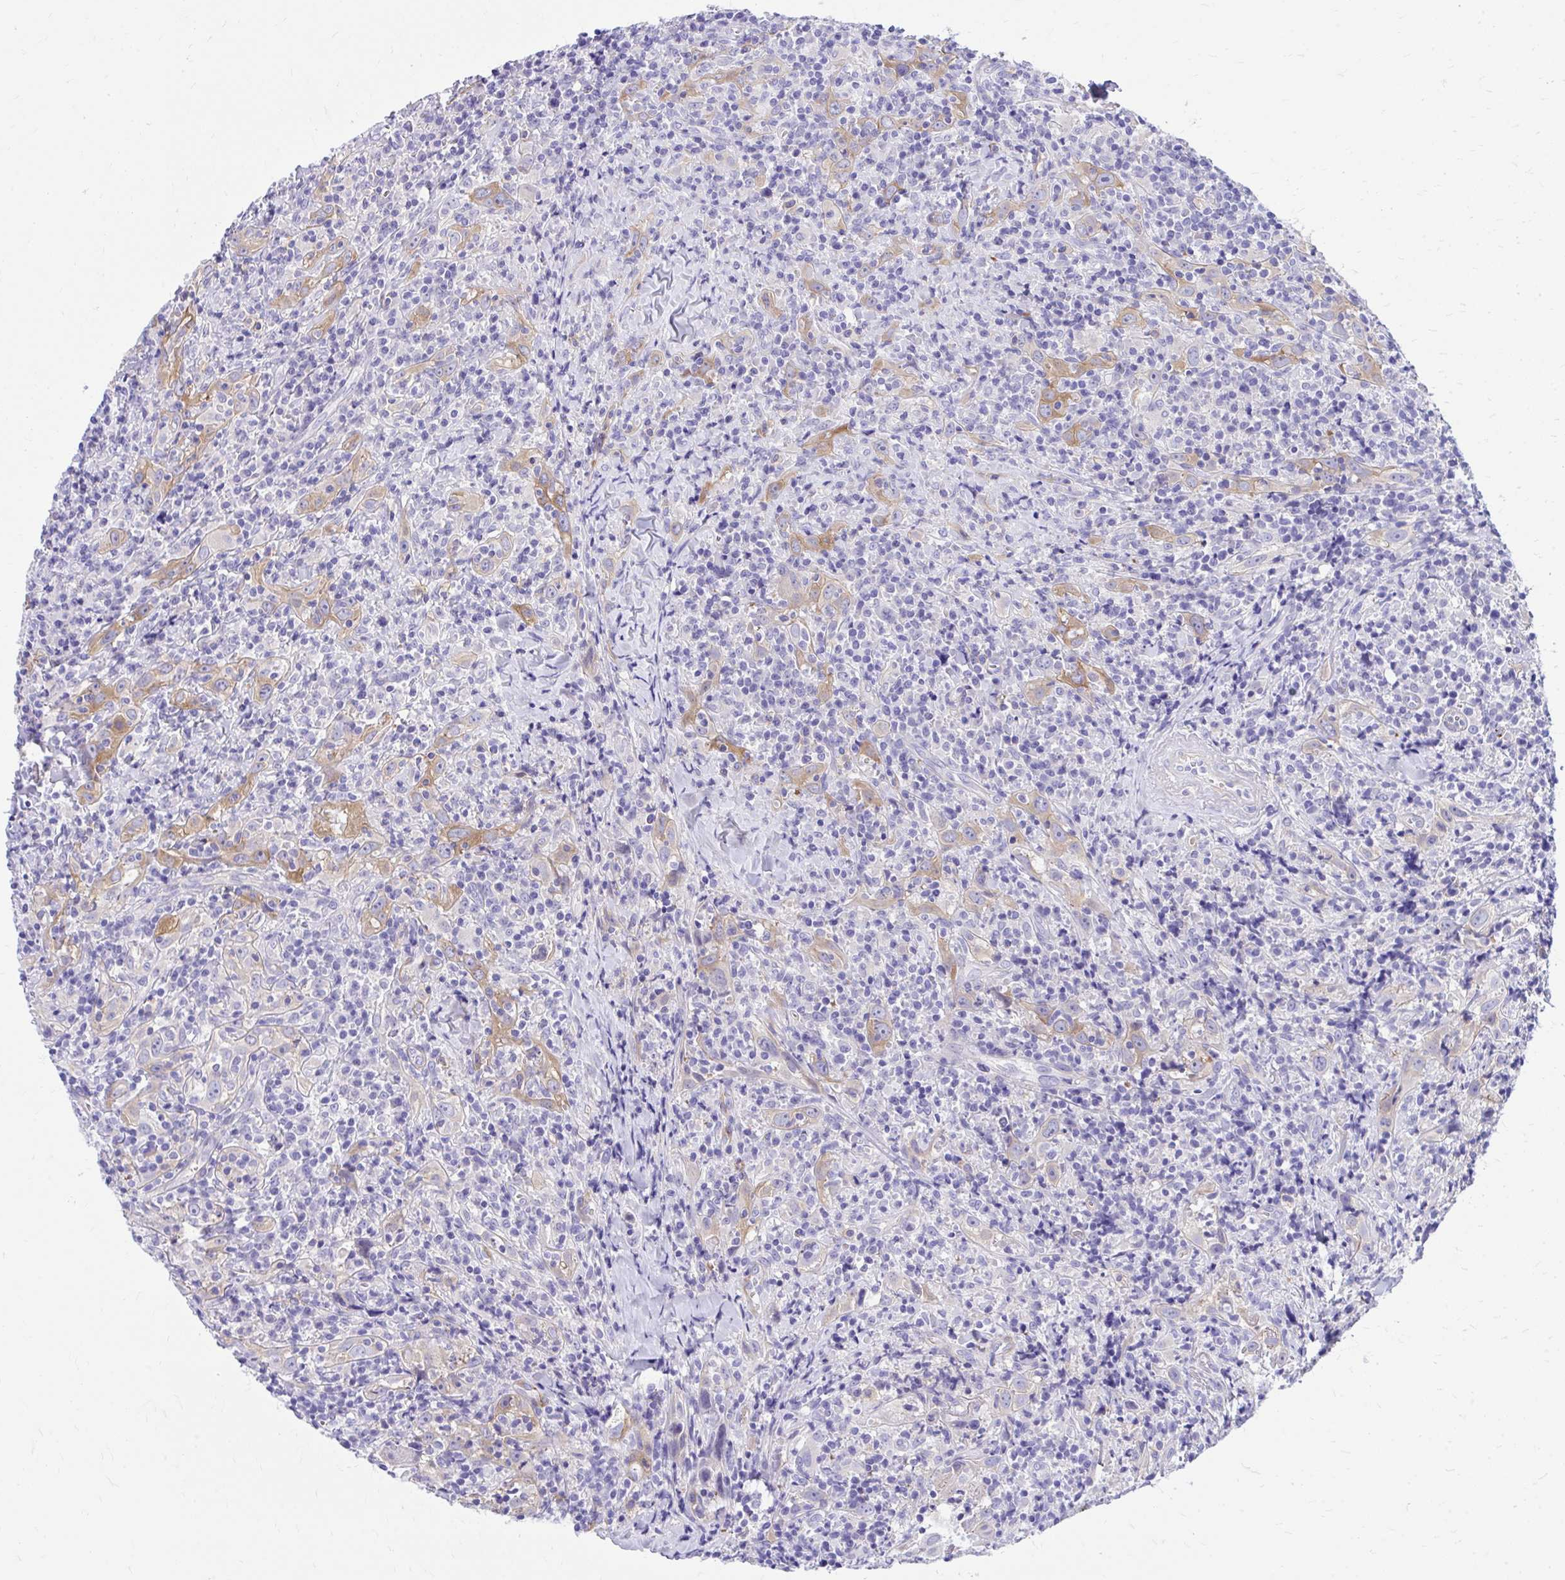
{"staining": {"intensity": "moderate", "quantity": "25%-75%", "location": "cytoplasmic/membranous"}, "tissue": "head and neck cancer", "cell_type": "Tumor cells", "image_type": "cancer", "snomed": [{"axis": "morphology", "description": "Squamous cell carcinoma, NOS"}, {"axis": "topography", "description": "Head-Neck"}], "caption": "A histopathology image showing moderate cytoplasmic/membranous staining in approximately 25%-75% of tumor cells in head and neck cancer (squamous cell carcinoma), as visualized by brown immunohistochemical staining.", "gene": "EPB41L1", "patient": {"sex": "female", "age": 95}}